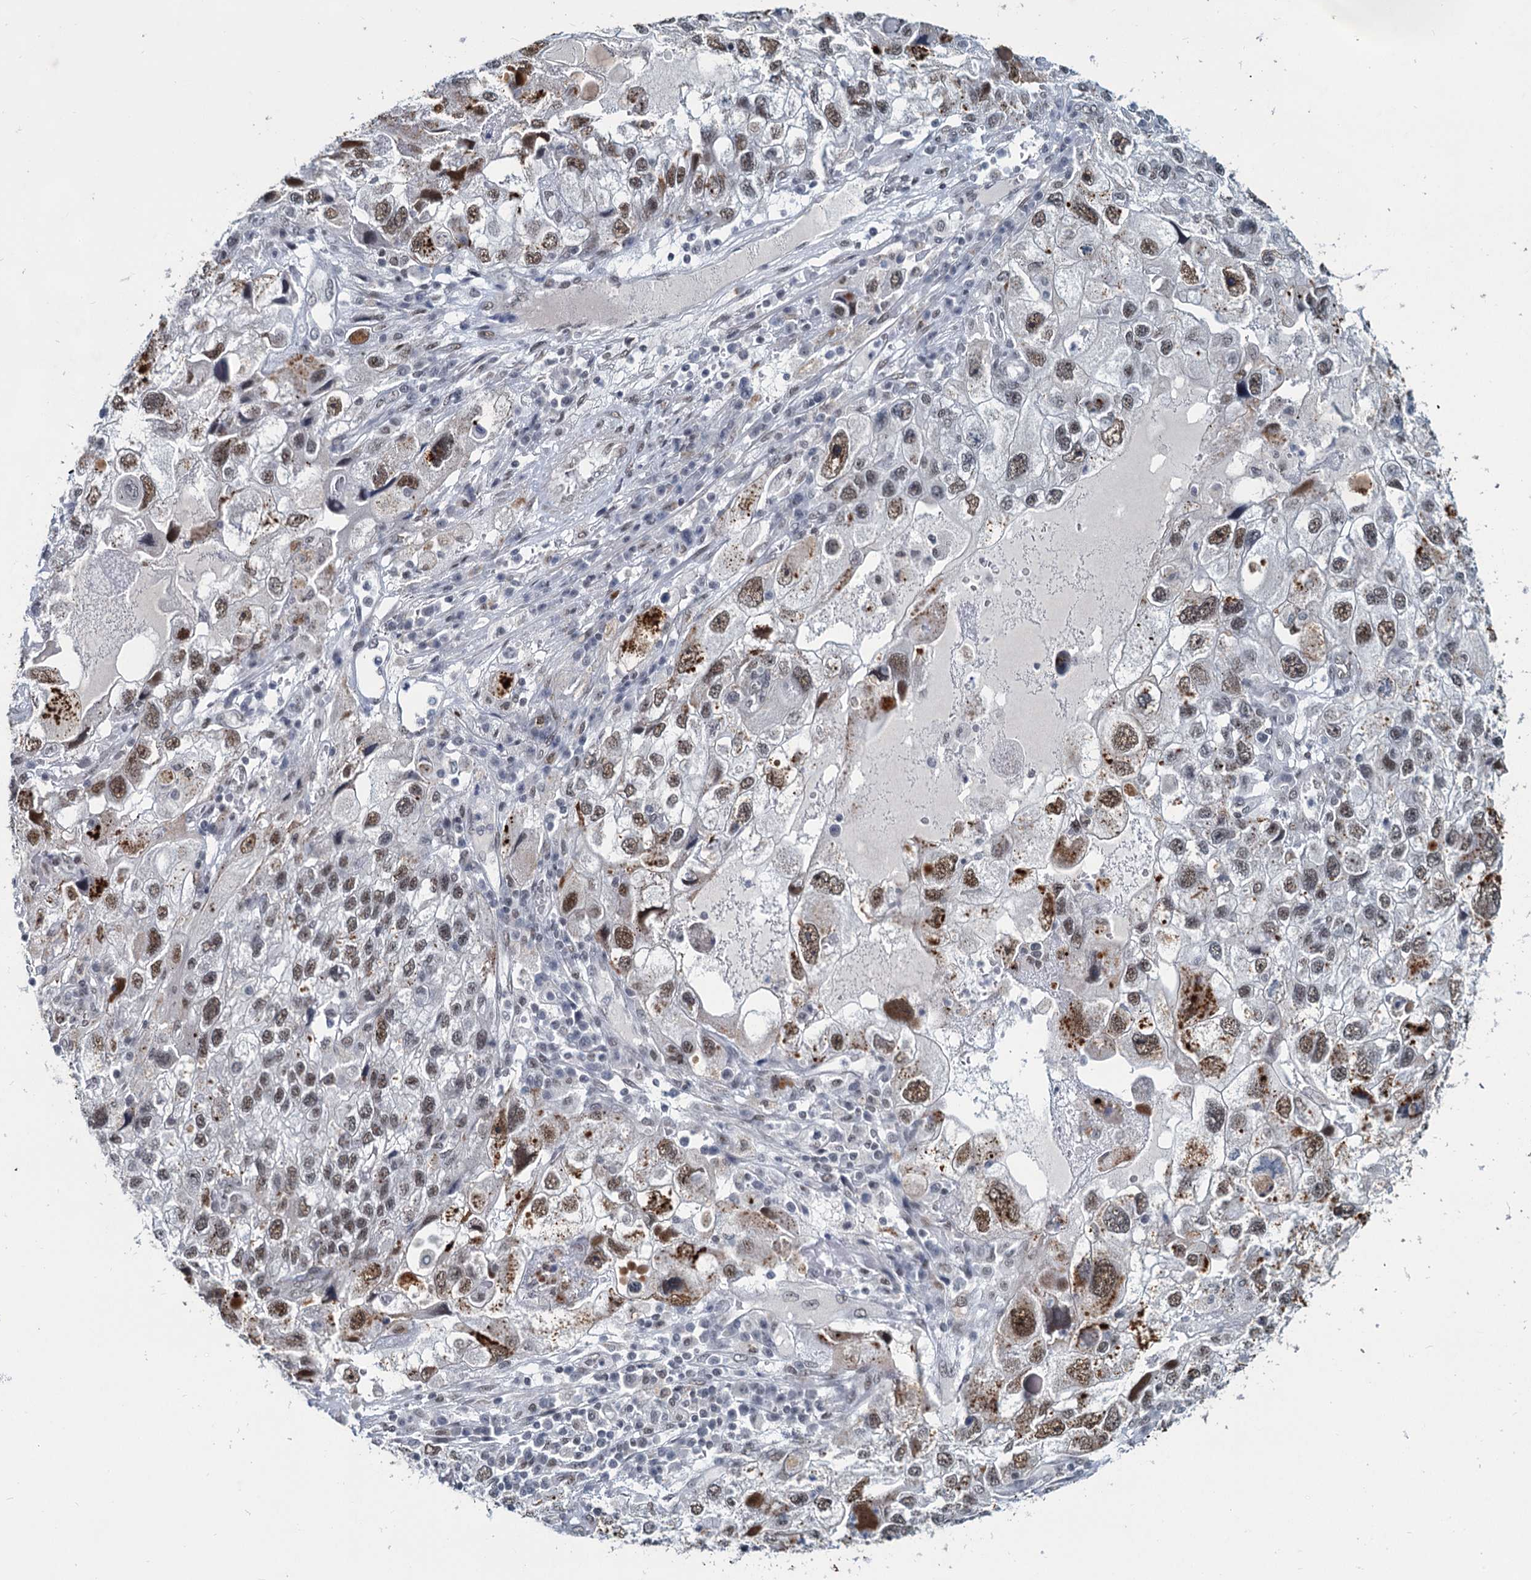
{"staining": {"intensity": "moderate", "quantity": ">75%", "location": "nuclear"}, "tissue": "endometrial cancer", "cell_type": "Tumor cells", "image_type": "cancer", "snomed": [{"axis": "morphology", "description": "Adenocarcinoma, NOS"}, {"axis": "topography", "description": "Endometrium"}], "caption": "Endometrial adenocarcinoma stained with a protein marker reveals moderate staining in tumor cells.", "gene": "METTL14", "patient": {"sex": "female", "age": 49}}